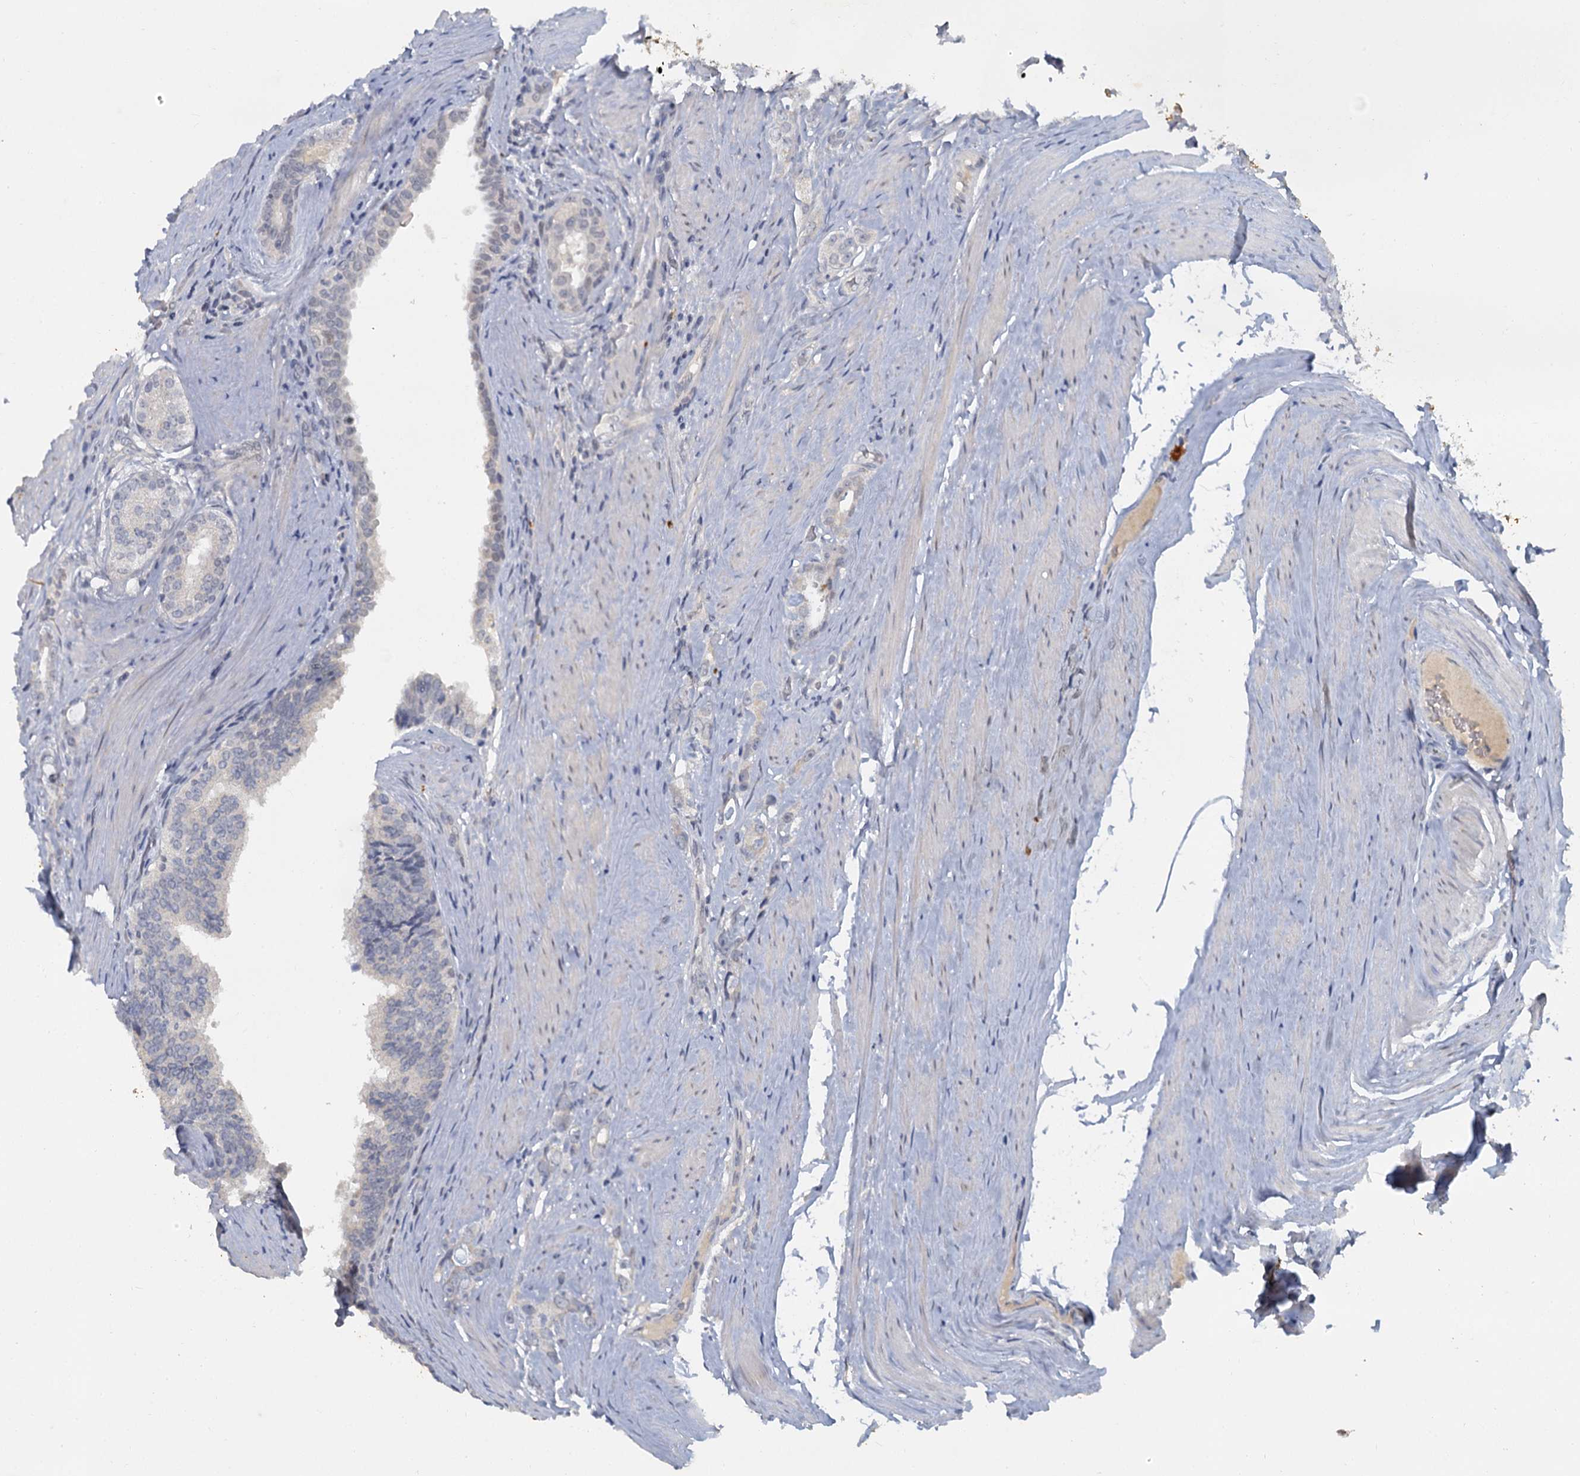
{"staining": {"intensity": "negative", "quantity": "none", "location": "none"}, "tissue": "prostate cancer", "cell_type": "Tumor cells", "image_type": "cancer", "snomed": [{"axis": "morphology", "description": "Adenocarcinoma, High grade"}, {"axis": "topography", "description": "Prostate"}], "caption": "This is an immunohistochemistry micrograph of human high-grade adenocarcinoma (prostate). There is no positivity in tumor cells.", "gene": "MUCL1", "patient": {"sex": "male", "age": 63}}